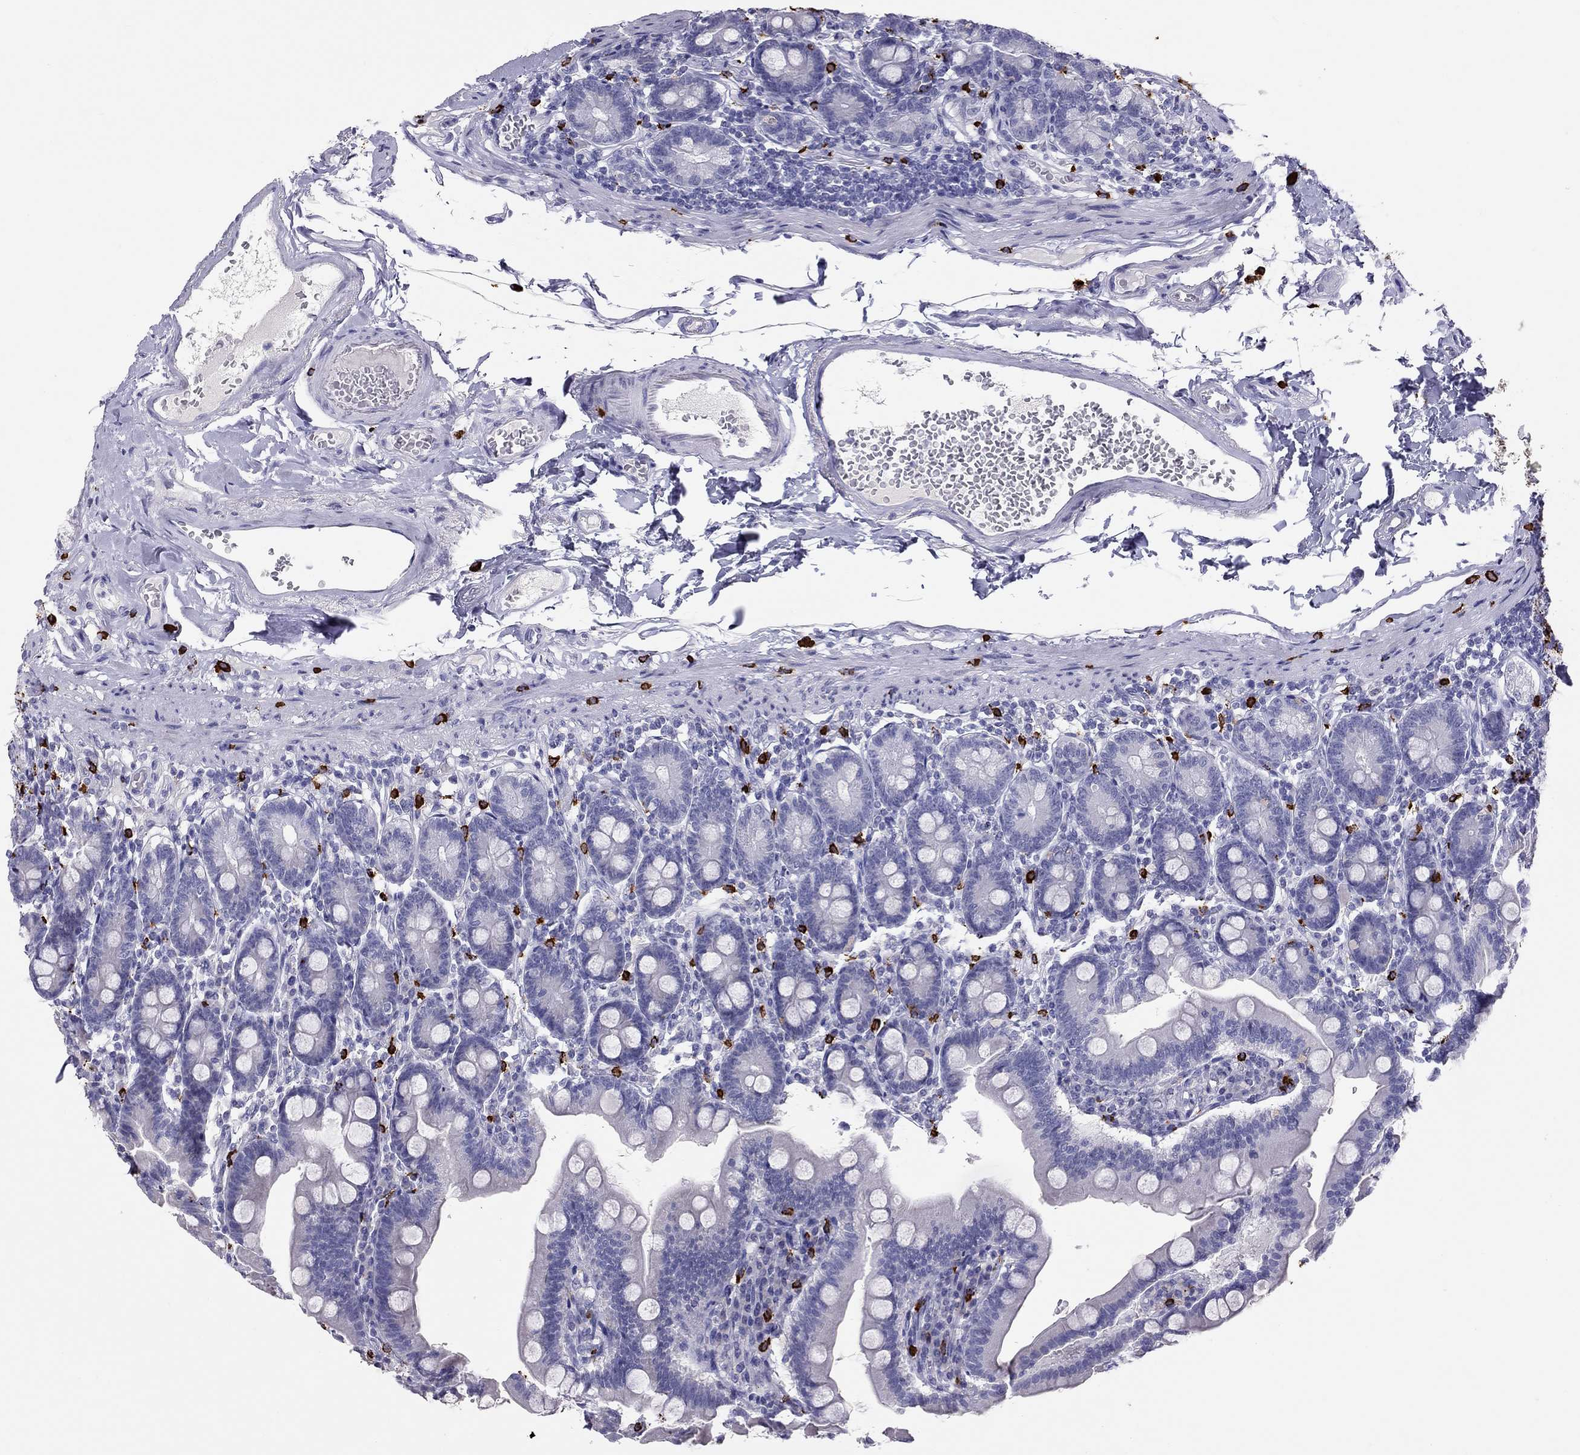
{"staining": {"intensity": "negative", "quantity": "none", "location": "none"}, "tissue": "duodenum", "cell_type": "Glandular cells", "image_type": "normal", "snomed": [{"axis": "morphology", "description": "Normal tissue, NOS"}, {"axis": "topography", "description": "Duodenum"}], "caption": "This is an immunohistochemistry photomicrograph of normal duodenum. There is no positivity in glandular cells.", "gene": "IL17REL", "patient": {"sex": "female", "age": 67}}